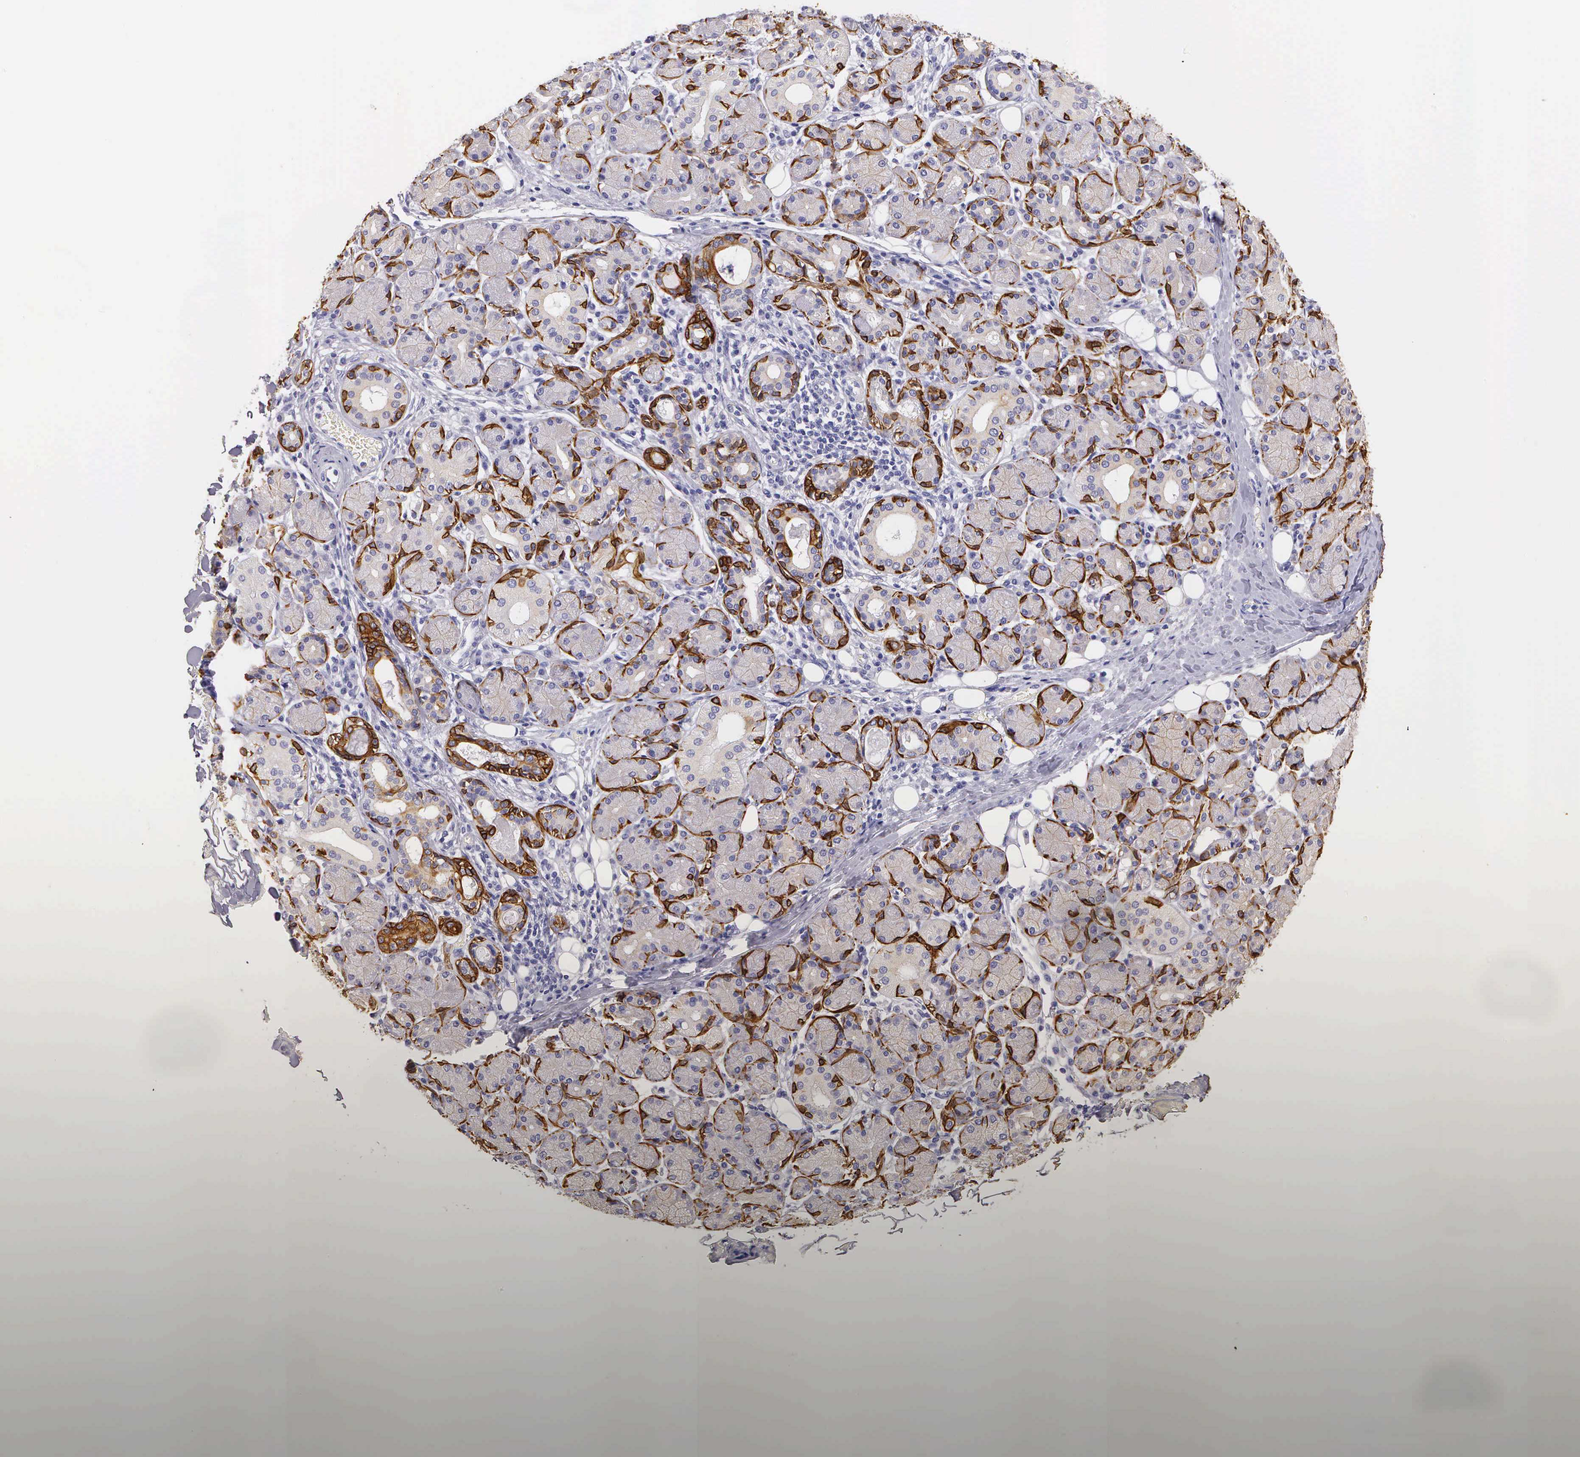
{"staining": {"intensity": "strong", "quantity": "<25%", "location": "cytoplasmic/membranous"}, "tissue": "salivary gland", "cell_type": "Glandular cells", "image_type": "normal", "snomed": [{"axis": "morphology", "description": "Normal tissue, NOS"}, {"axis": "topography", "description": "Salivary gland"}, {"axis": "topography", "description": "Peripheral nerve tissue"}], "caption": "This histopathology image shows immunohistochemistry staining of unremarkable human salivary gland, with medium strong cytoplasmic/membranous positivity in about <25% of glandular cells.", "gene": "KRT17", "patient": {"sex": "male", "age": 62}}